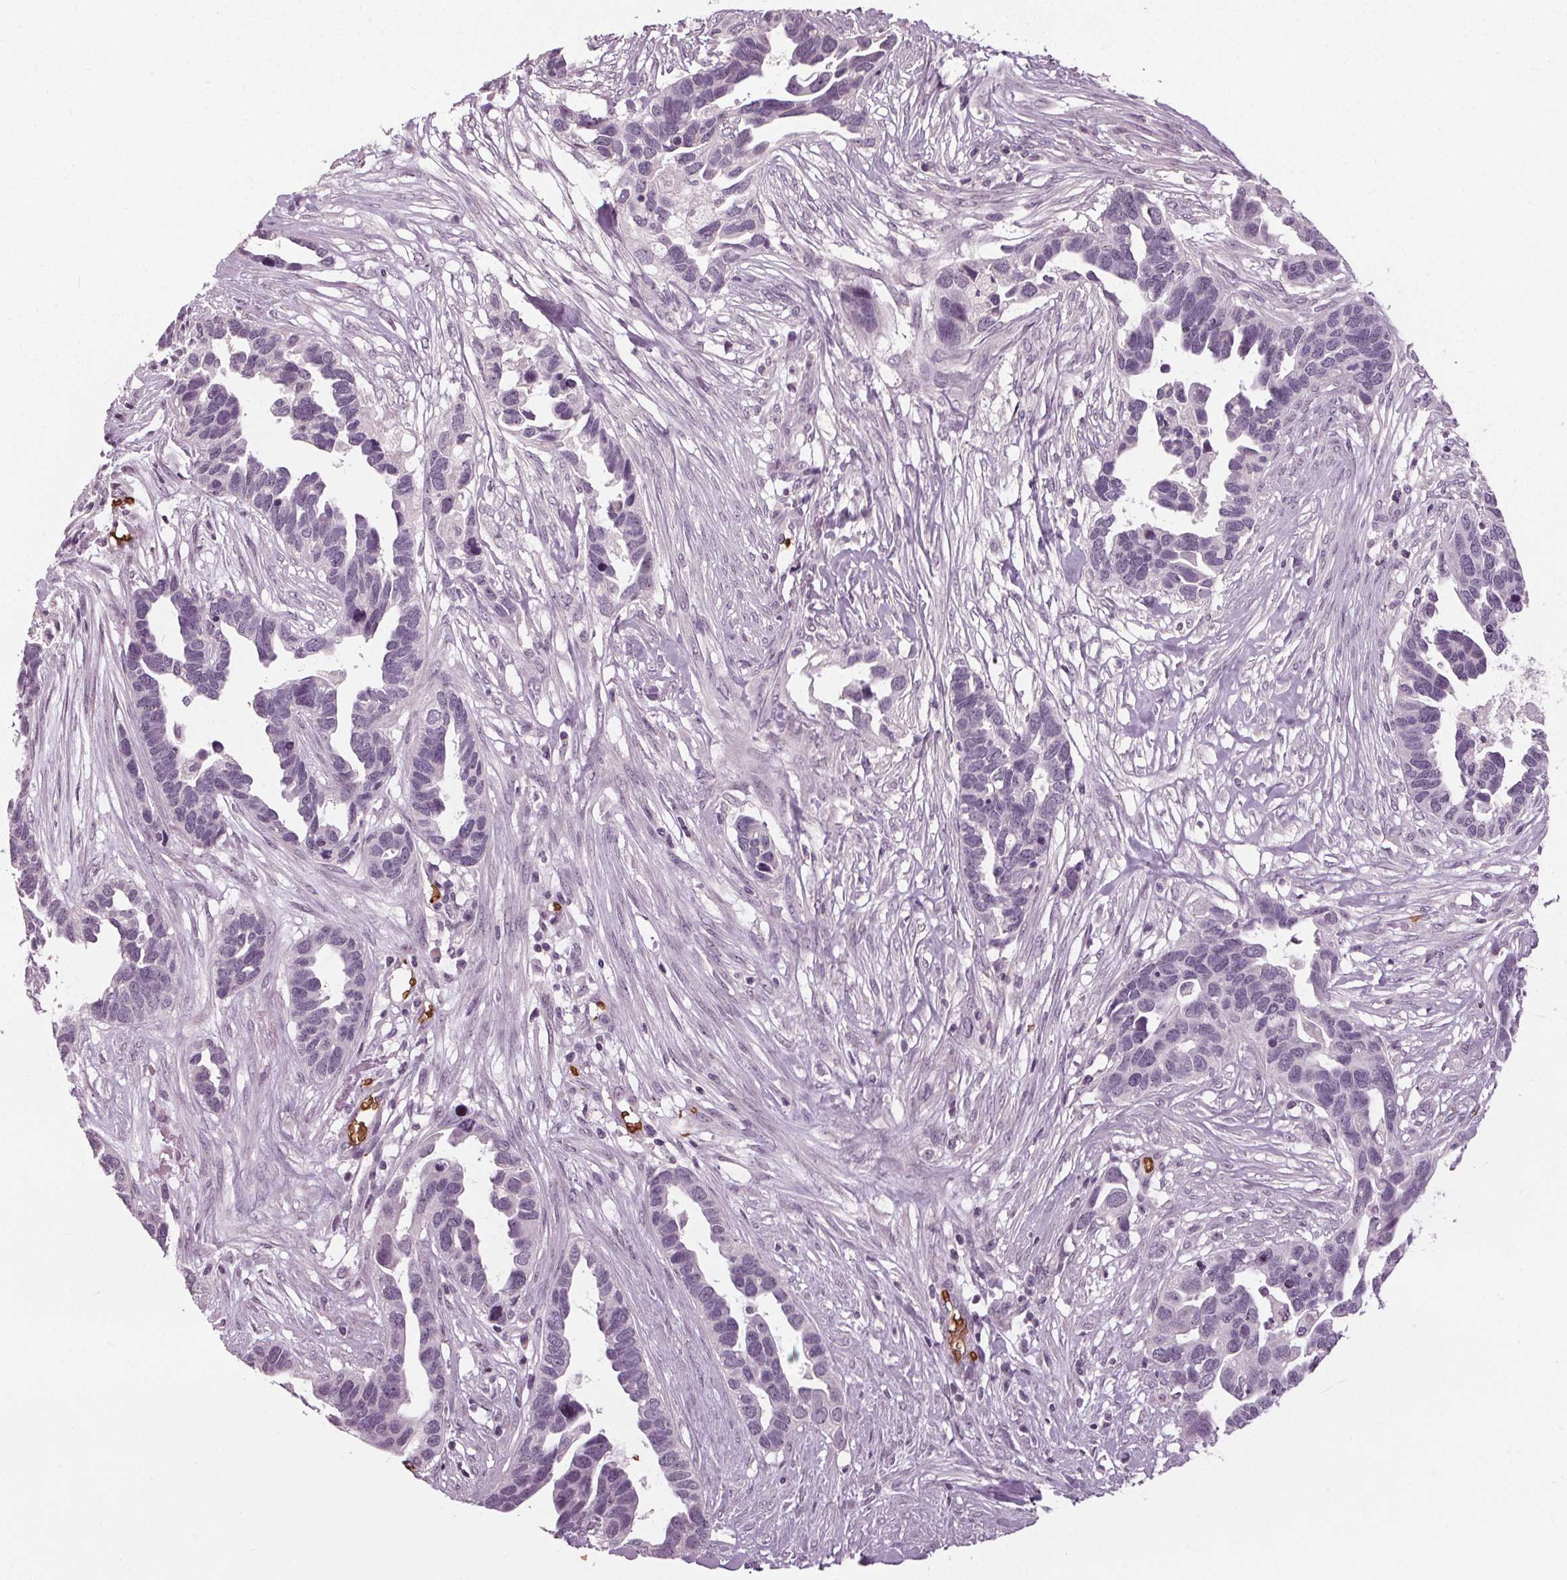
{"staining": {"intensity": "negative", "quantity": "none", "location": "none"}, "tissue": "ovarian cancer", "cell_type": "Tumor cells", "image_type": "cancer", "snomed": [{"axis": "morphology", "description": "Cystadenocarcinoma, serous, NOS"}, {"axis": "topography", "description": "Ovary"}], "caption": "DAB immunohistochemical staining of ovarian cancer exhibits no significant staining in tumor cells.", "gene": "SLC4A1", "patient": {"sex": "female", "age": 54}}